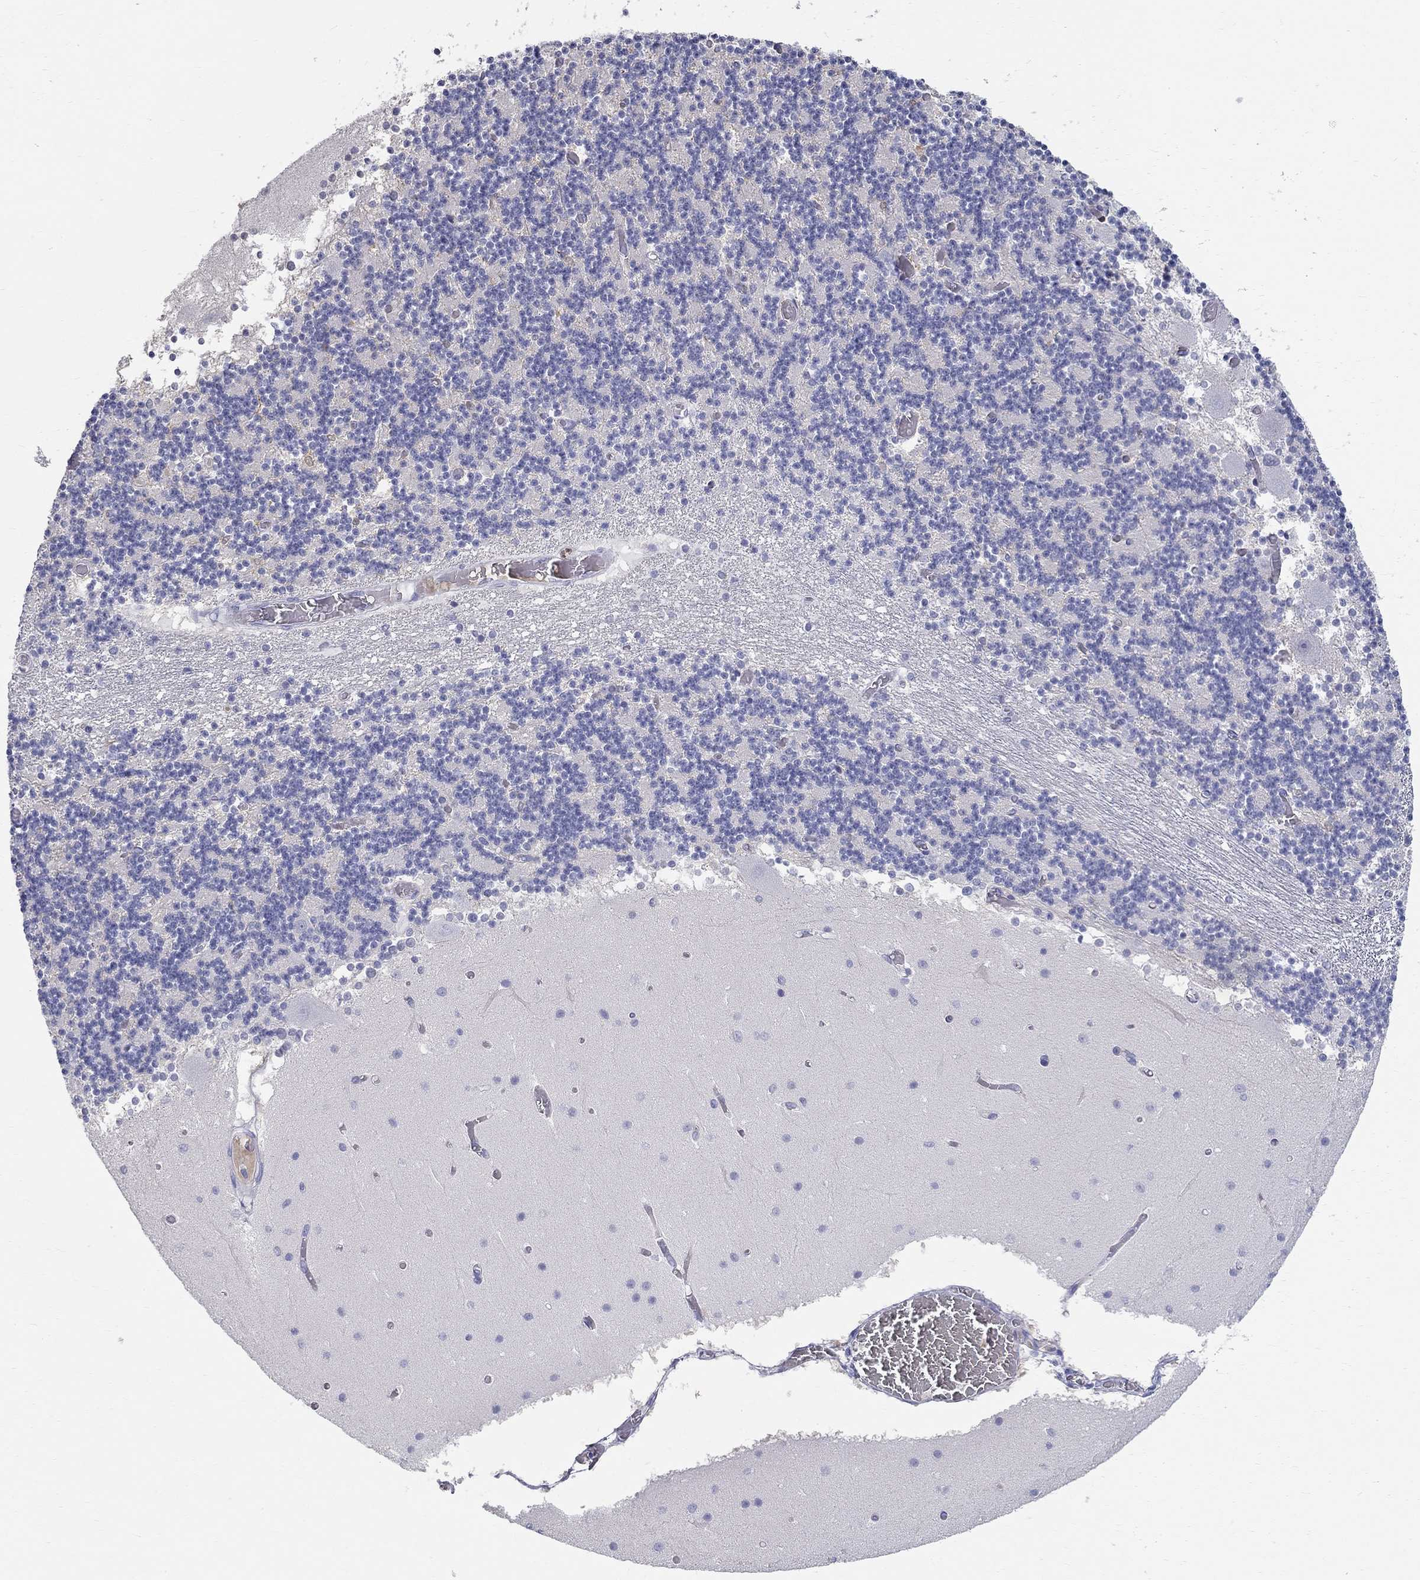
{"staining": {"intensity": "negative", "quantity": "none", "location": "none"}, "tissue": "cerebellum", "cell_type": "Cells in granular layer", "image_type": "normal", "snomed": [{"axis": "morphology", "description": "Normal tissue, NOS"}, {"axis": "topography", "description": "Cerebellum"}], "caption": "Immunohistochemistry (IHC) image of normal cerebellum: cerebellum stained with DAB (3,3'-diaminobenzidine) shows no significant protein staining in cells in granular layer. Nuclei are stained in blue.", "gene": "PHOX2B", "patient": {"sex": "female", "age": 28}}